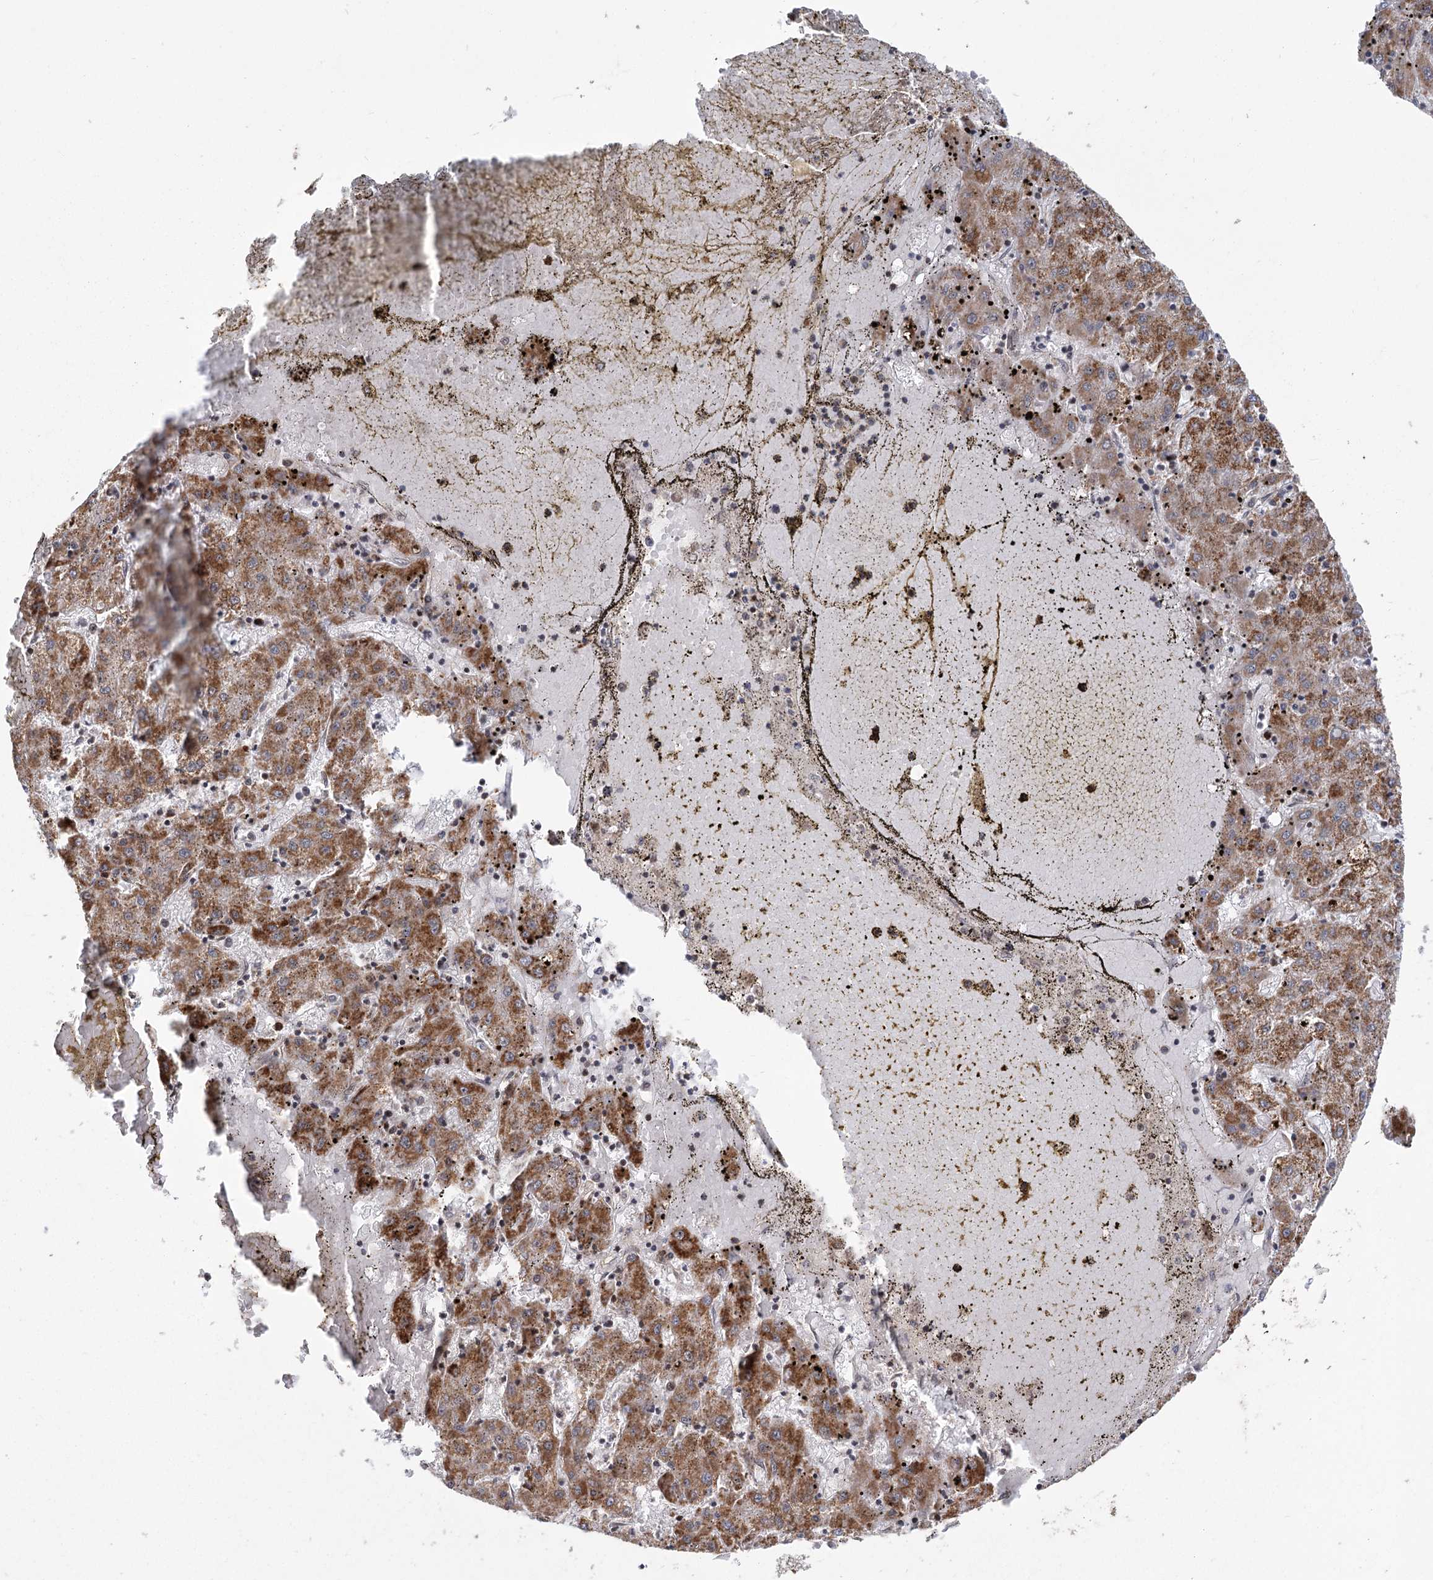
{"staining": {"intensity": "moderate", "quantity": ">75%", "location": "cytoplasmic/membranous"}, "tissue": "liver cancer", "cell_type": "Tumor cells", "image_type": "cancer", "snomed": [{"axis": "morphology", "description": "Carcinoma, Hepatocellular, NOS"}, {"axis": "topography", "description": "Liver"}], "caption": "This photomicrograph demonstrates liver hepatocellular carcinoma stained with IHC to label a protein in brown. The cytoplasmic/membranous of tumor cells show moderate positivity for the protein. Nuclei are counter-stained blue.", "gene": "ZCCHC24", "patient": {"sex": "male", "age": 72}}